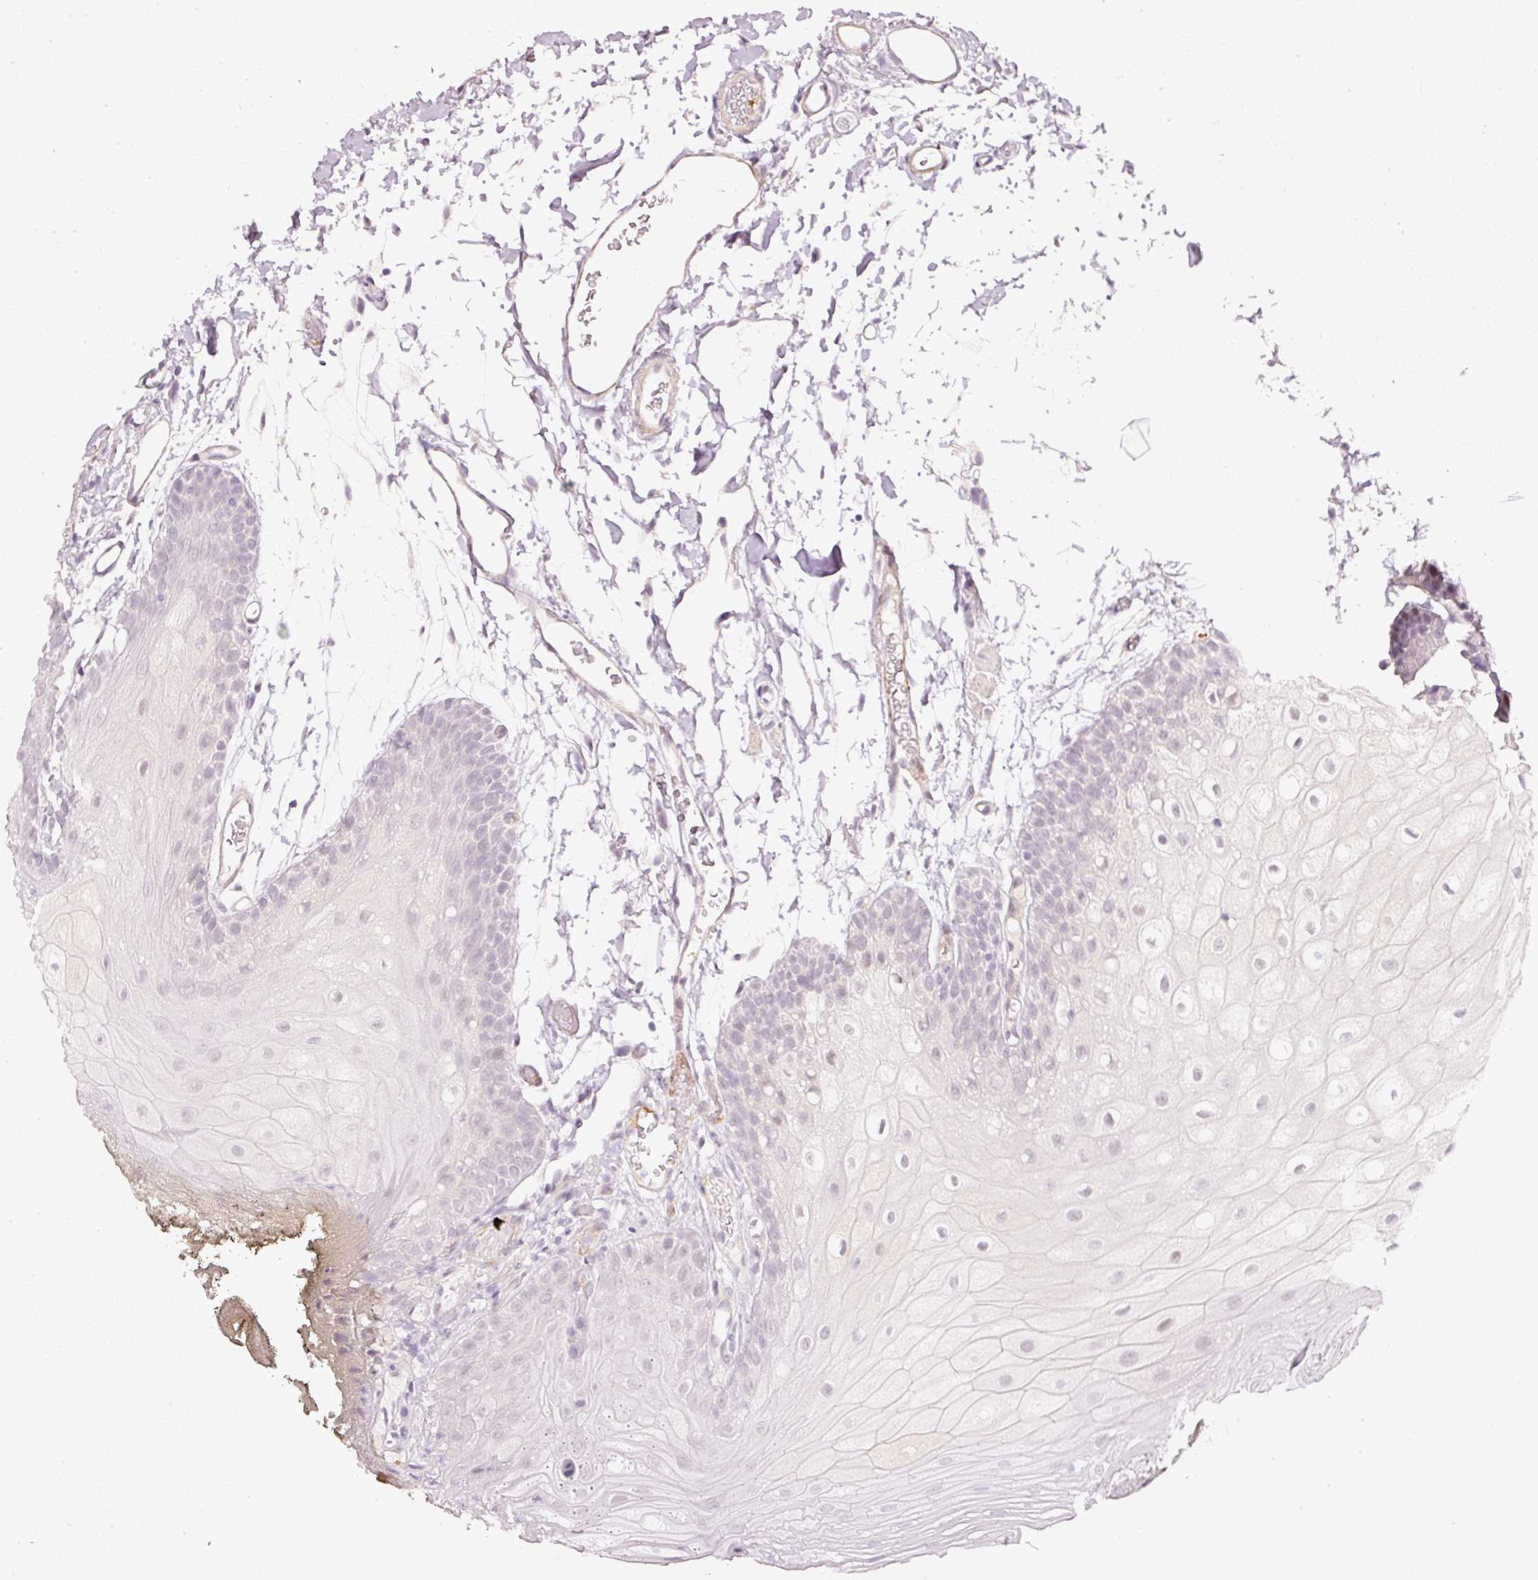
{"staining": {"intensity": "negative", "quantity": "none", "location": "none"}, "tissue": "oral mucosa", "cell_type": "Squamous epithelial cells", "image_type": "normal", "snomed": [{"axis": "morphology", "description": "Normal tissue, NOS"}, {"axis": "morphology", "description": "Squamous cell carcinoma, NOS"}, {"axis": "topography", "description": "Oral tissue"}, {"axis": "topography", "description": "Head-Neck"}], "caption": "Immunohistochemistry (IHC) of normal oral mucosa reveals no expression in squamous epithelial cells. (DAB immunohistochemistry with hematoxylin counter stain).", "gene": "TOGARAM1", "patient": {"sex": "female", "age": 81}}